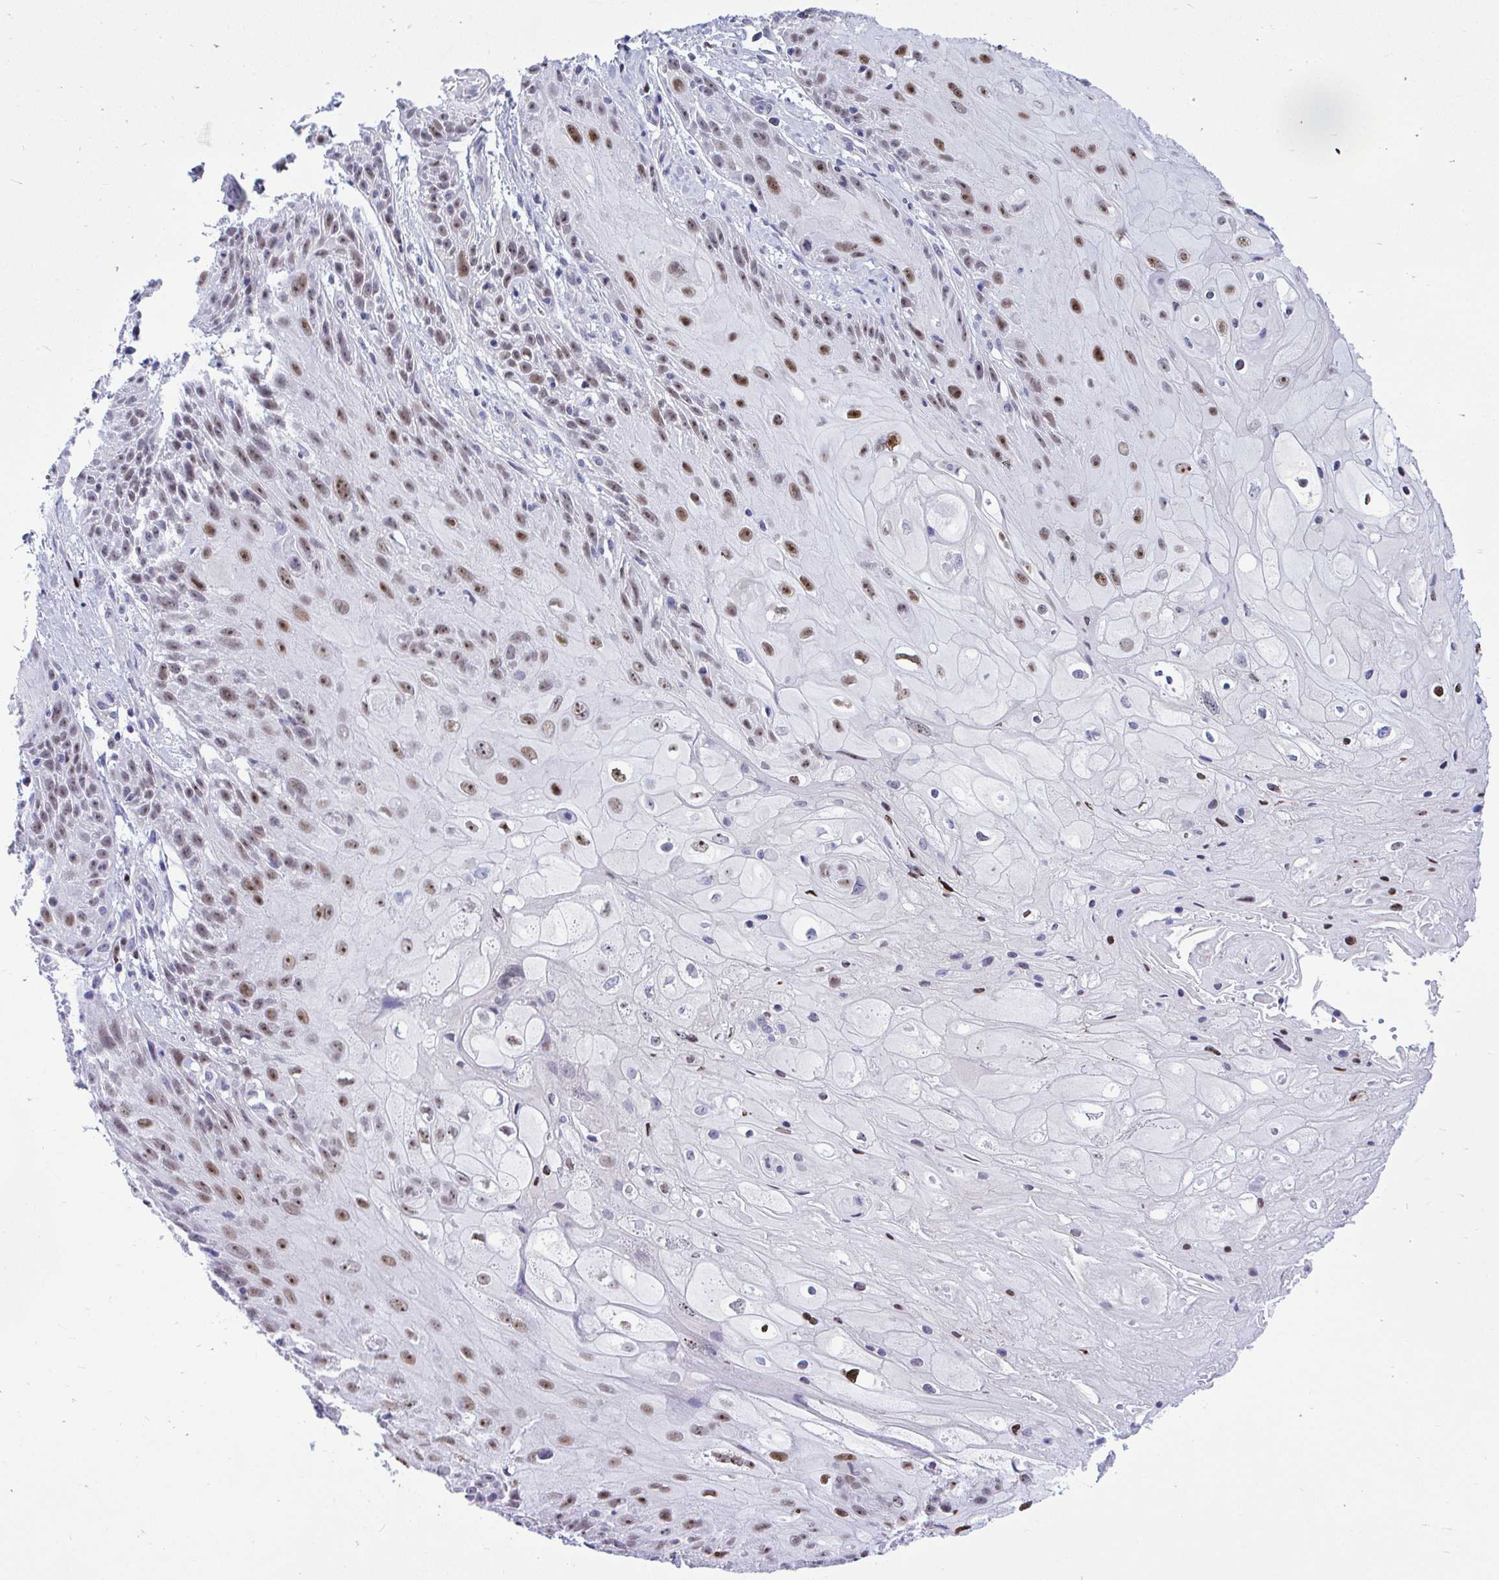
{"staining": {"intensity": "moderate", "quantity": ">75%", "location": "nuclear"}, "tissue": "skin cancer", "cell_type": "Tumor cells", "image_type": "cancer", "snomed": [{"axis": "morphology", "description": "Squamous cell carcinoma, NOS"}, {"axis": "topography", "description": "Skin"}, {"axis": "topography", "description": "Vulva"}], "caption": "Skin cancer tissue reveals moderate nuclear positivity in about >75% of tumor cells (DAB (3,3'-diaminobenzidine) IHC, brown staining for protein, blue staining for nuclei).", "gene": "SLC25A51", "patient": {"sex": "female", "age": 76}}